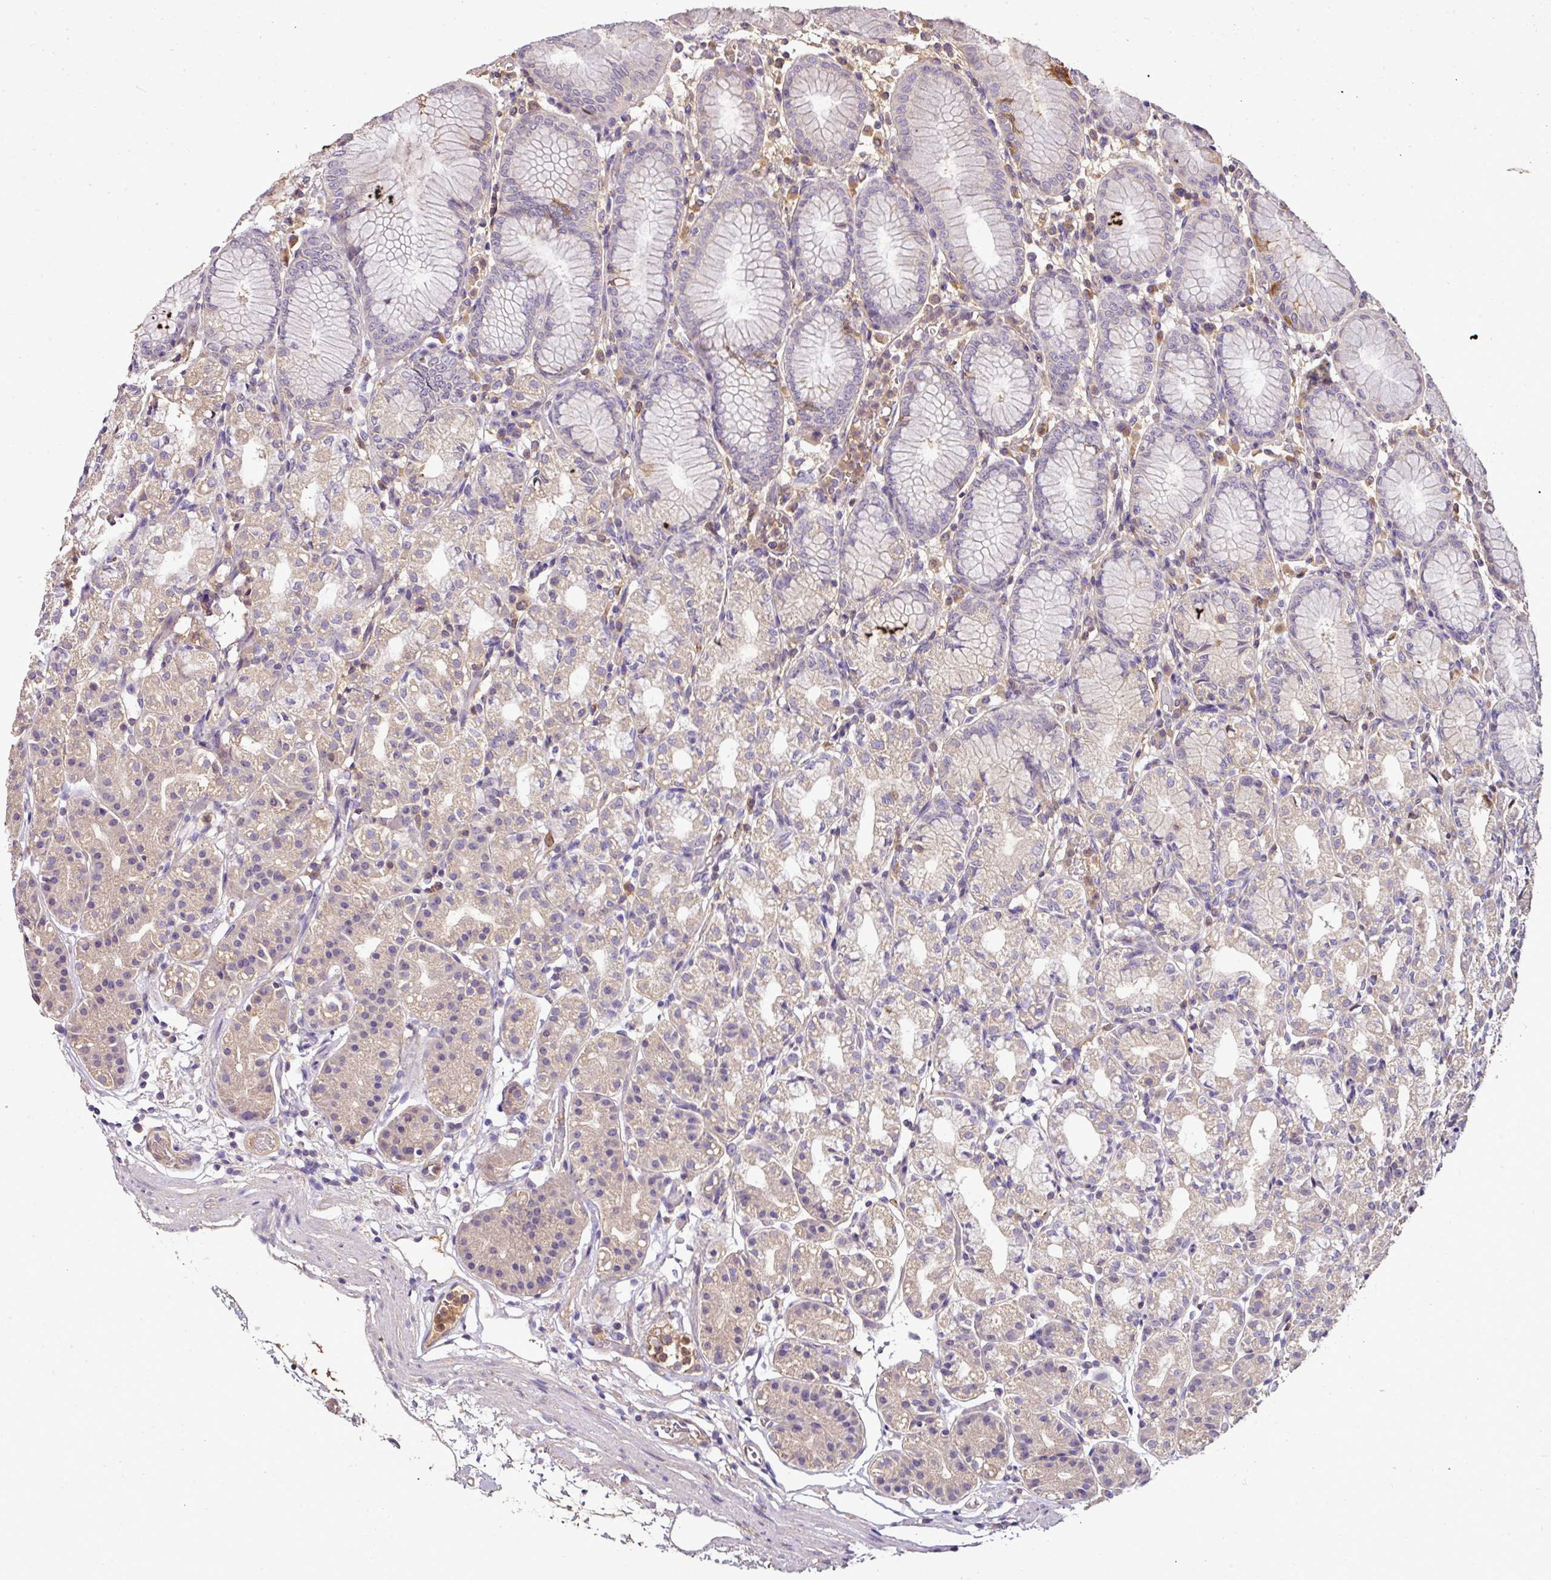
{"staining": {"intensity": "weak", "quantity": ">75%", "location": "cytoplasmic/membranous"}, "tissue": "stomach", "cell_type": "Glandular cells", "image_type": "normal", "snomed": [{"axis": "morphology", "description": "Normal tissue, NOS"}, {"axis": "topography", "description": "Stomach"}], "caption": "Weak cytoplasmic/membranous protein staining is seen in about >75% of glandular cells in stomach.", "gene": "CAB39L", "patient": {"sex": "female", "age": 57}}